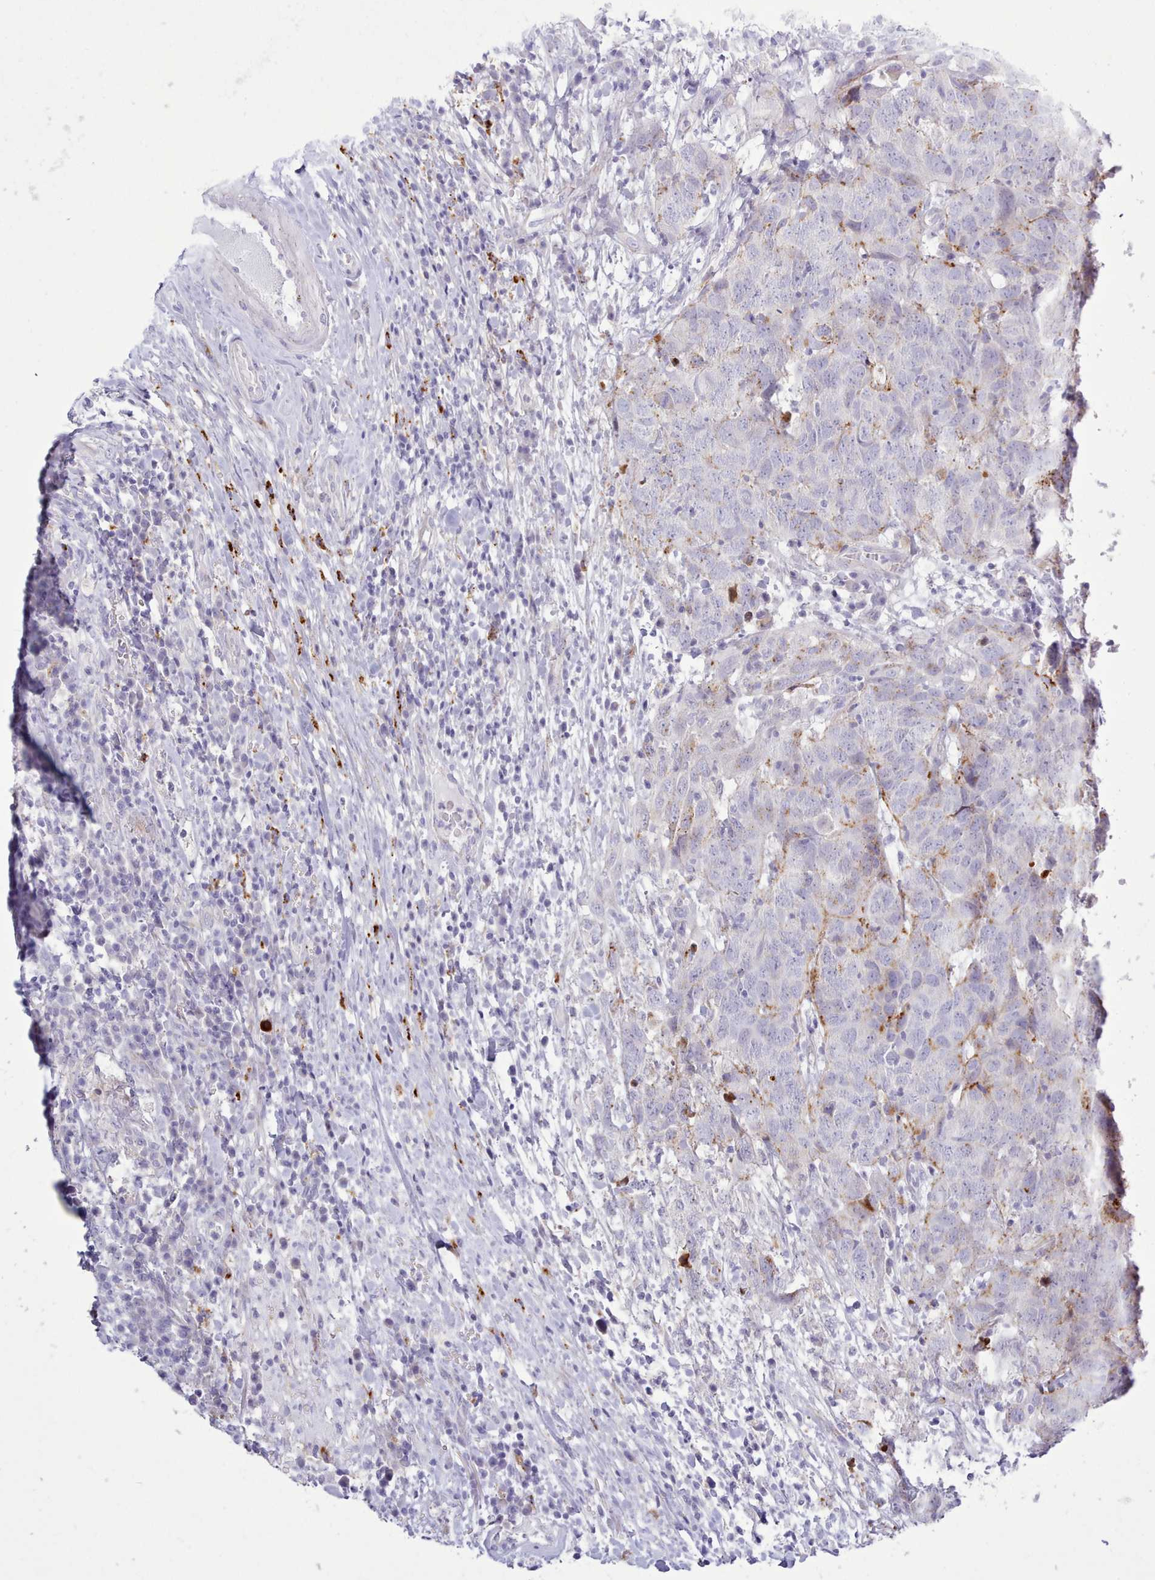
{"staining": {"intensity": "negative", "quantity": "none", "location": "none"}, "tissue": "head and neck cancer", "cell_type": "Tumor cells", "image_type": "cancer", "snomed": [{"axis": "morphology", "description": "Normal tissue, NOS"}, {"axis": "morphology", "description": "Squamous cell carcinoma, NOS"}, {"axis": "topography", "description": "Skeletal muscle"}, {"axis": "topography", "description": "Vascular tissue"}, {"axis": "topography", "description": "Peripheral nerve tissue"}, {"axis": "topography", "description": "Head-Neck"}], "caption": "A high-resolution photomicrograph shows IHC staining of head and neck cancer, which shows no significant positivity in tumor cells.", "gene": "SRD5A1", "patient": {"sex": "male", "age": 66}}